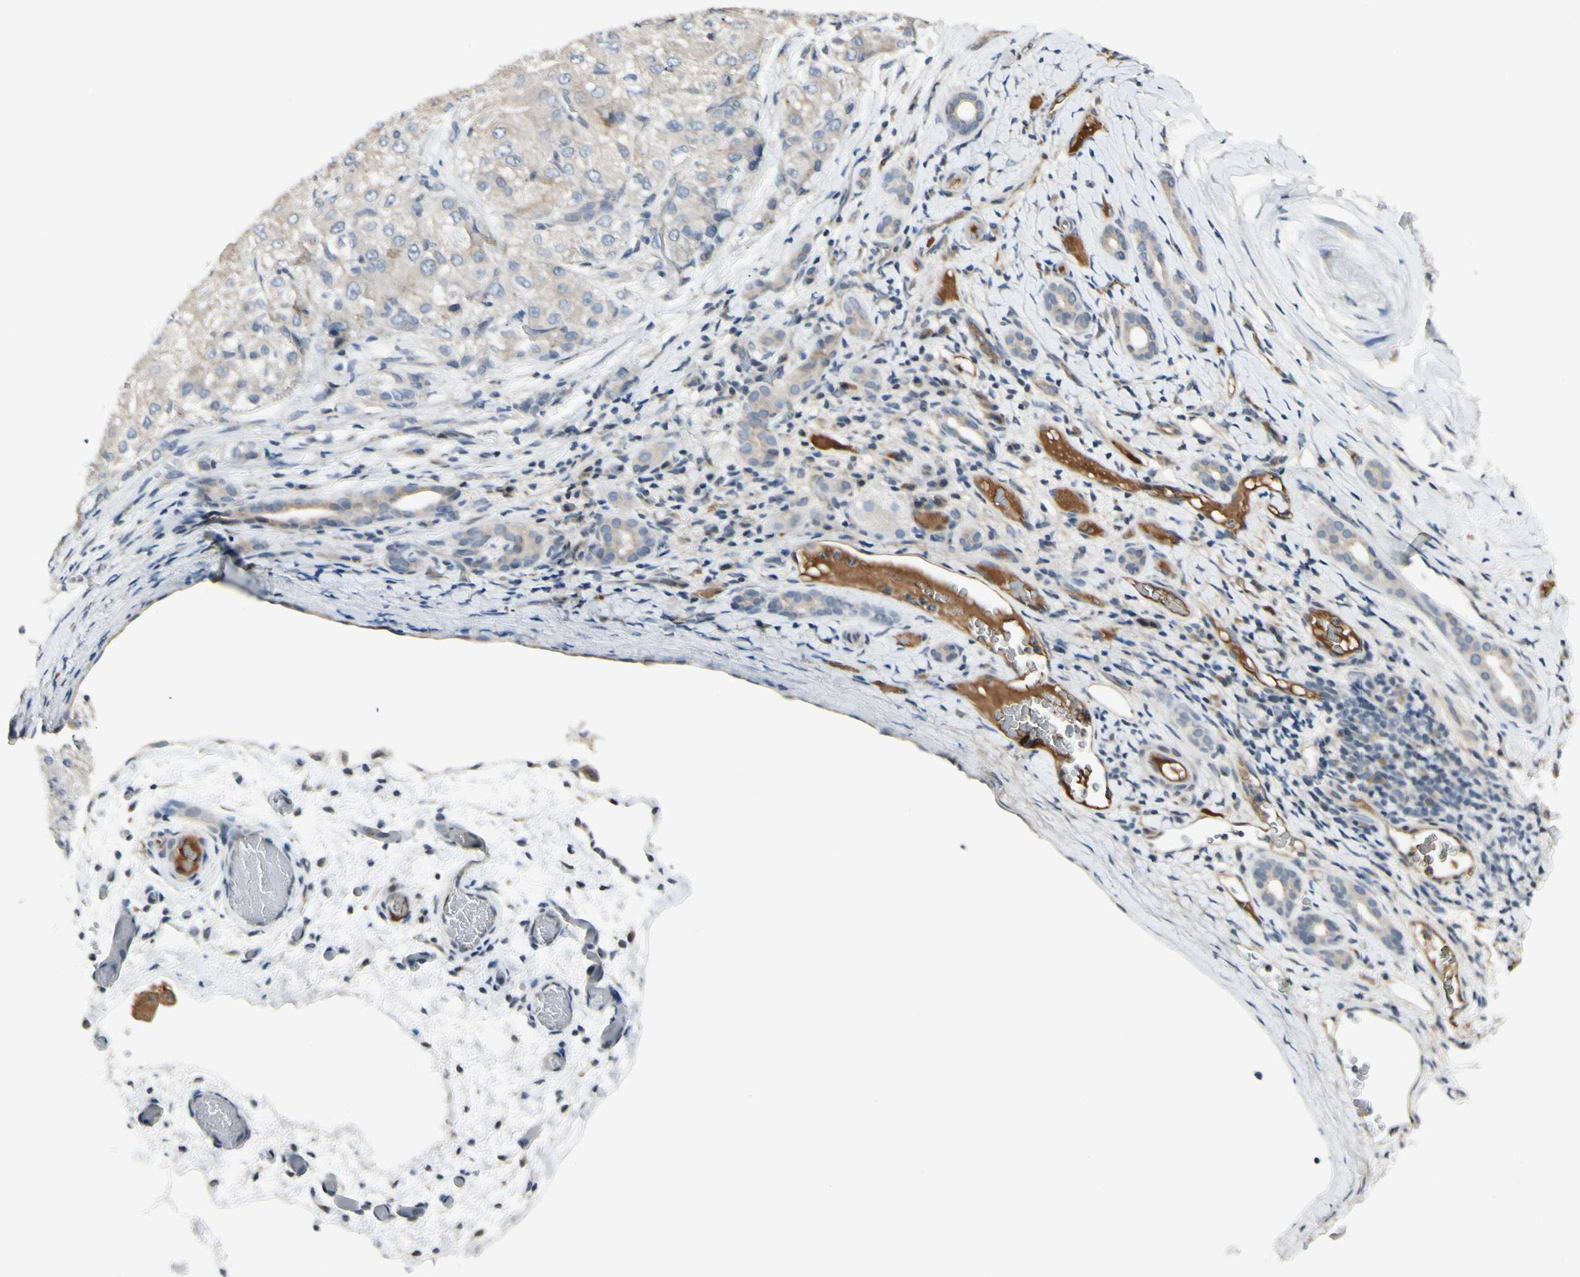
{"staining": {"intensity": "weak", "quantity": "<25%", "location": "cytoplasmic/membranous"}, "tissue": "liver cancer", "cell_type": "Tumor cells", "image_type": "cancer", "snomed": [{"axis": "morphology", "description": "Carcinoma, Hepatocellular, NOS"}, {"axis": "topography", "description": "Liver"}], "caption": "The photomicrograph demonstrates no significant staining in tumor cells of hepatocellular carcinoma (liver).", "gene": "ICAM5", "patient": {"sex": "male", "age": 80}}